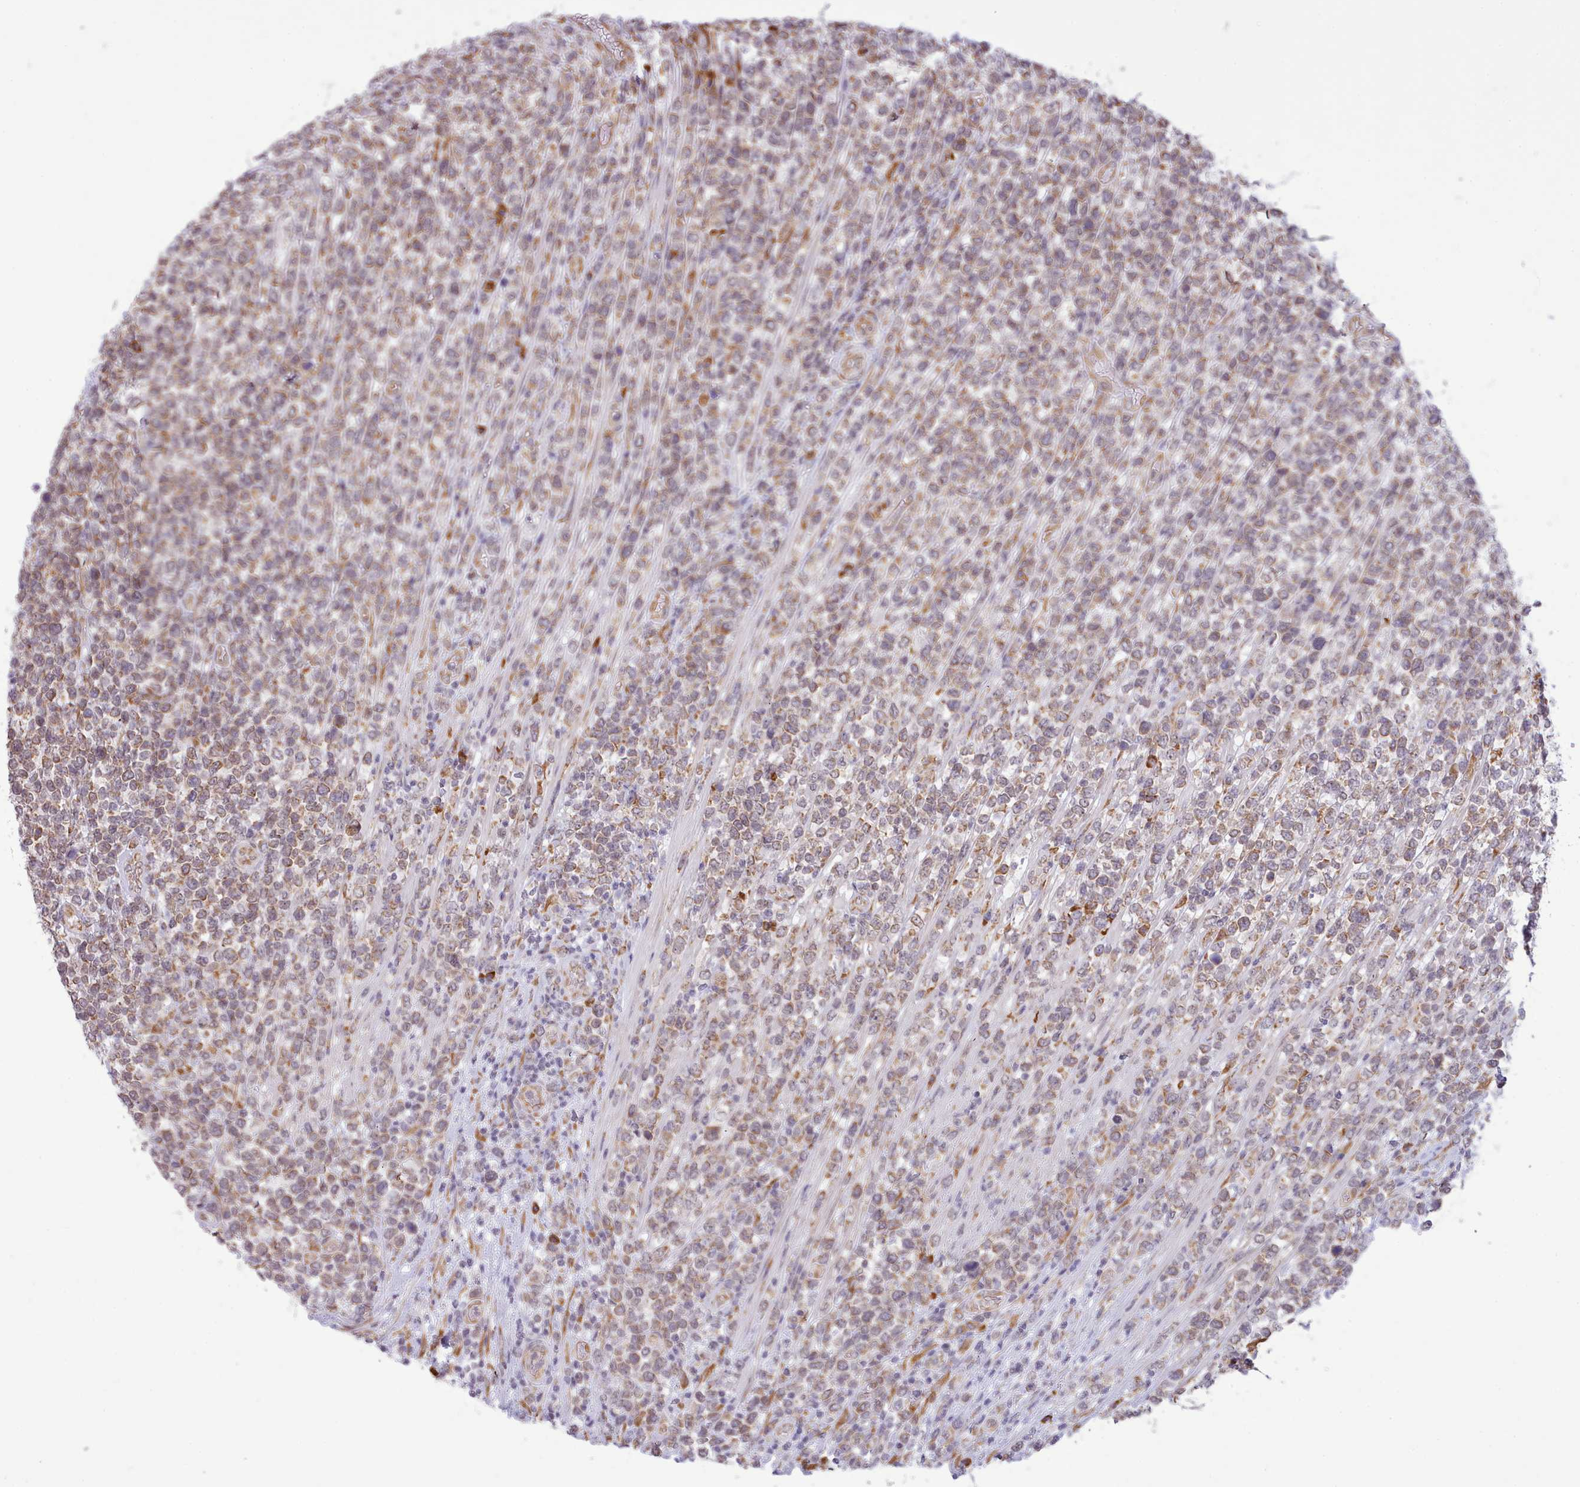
{"staining": {"intensity": "moderate", "quantity": "25%-75%", "location": "cytoplasmic/membranous"}, "tissue": "lymphoma", "cell_type": "Tumor cells", "image_type": "cancer", "snomed": [{"axis": "morphology", "description": "Malignant lymphoma, non-Hodgkin's type, High grade"}, {"axis": "topography", "description": "Soft tissue"}], "caption": "Lymphoma was stained to show a protein in brown. There is medium levels of moderate cytoplasmic/membranous staining in about 25%-75% of tumor cells. (DAB IHC, brown staining for protein, blue staining for nuclei).", "gene": "SEC61B", "patient": {"sex": "female", "age": 56}}